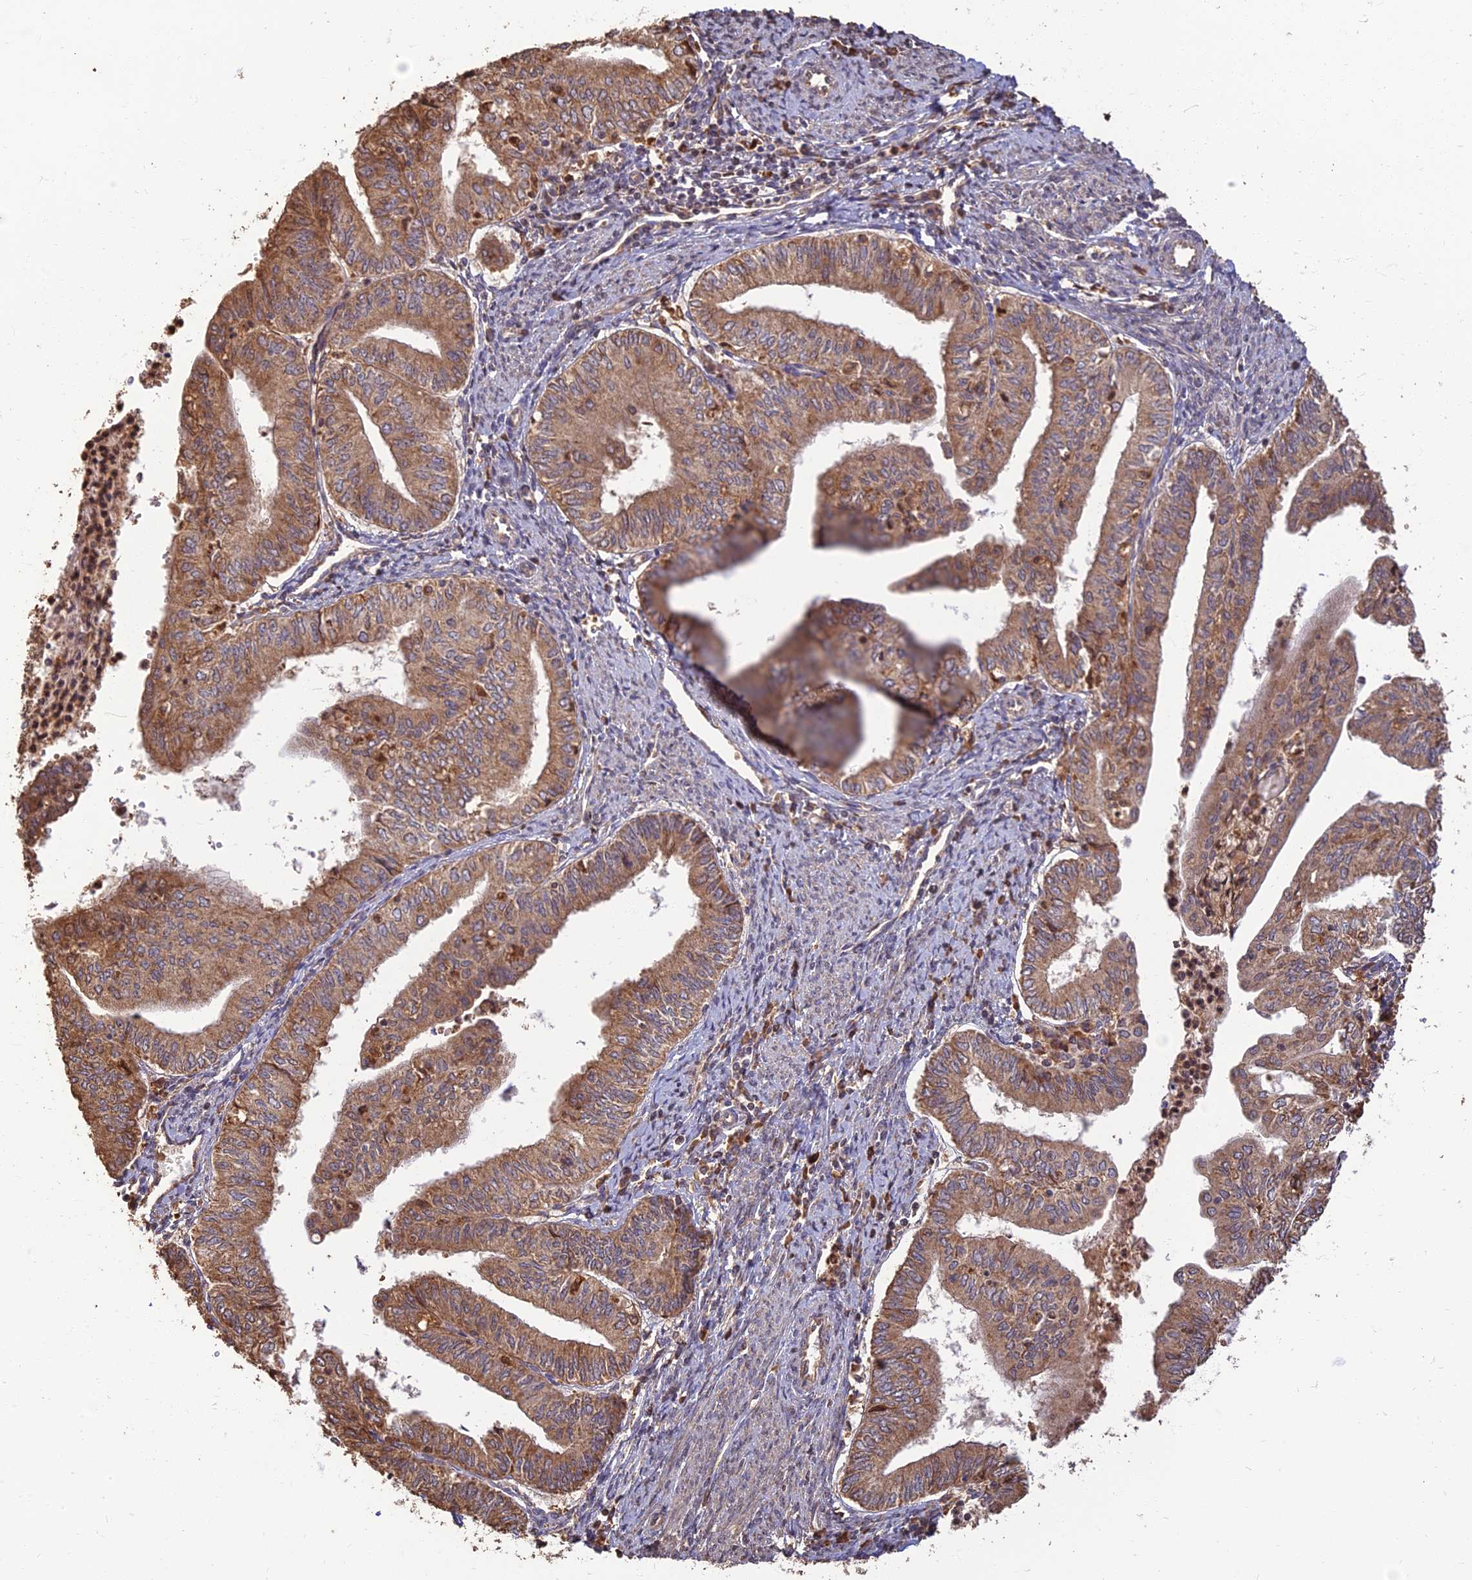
{"staining": {"intensity": "moderate", "quantity": ">75%", "location": "cytoplasmic/membranous"}, "tissue": "endometrial cancer", "cell_type": "Tumor cells", "image_type": "cancer", "snomed": [{"axis": "morphology", "description": "Adenocarcinoma, NOS"}, {"axis": "topography", "description": "Endometrium"}], "caption": "Brown immunohistochemical staining in adenocarcinoma (endometrial) demonstrates moderate cytoplasmic/membranous positivity in approximately >75% of tumor cells.", "gene": "CORO1C", "patient": {"sex": "female", "age": 66}}